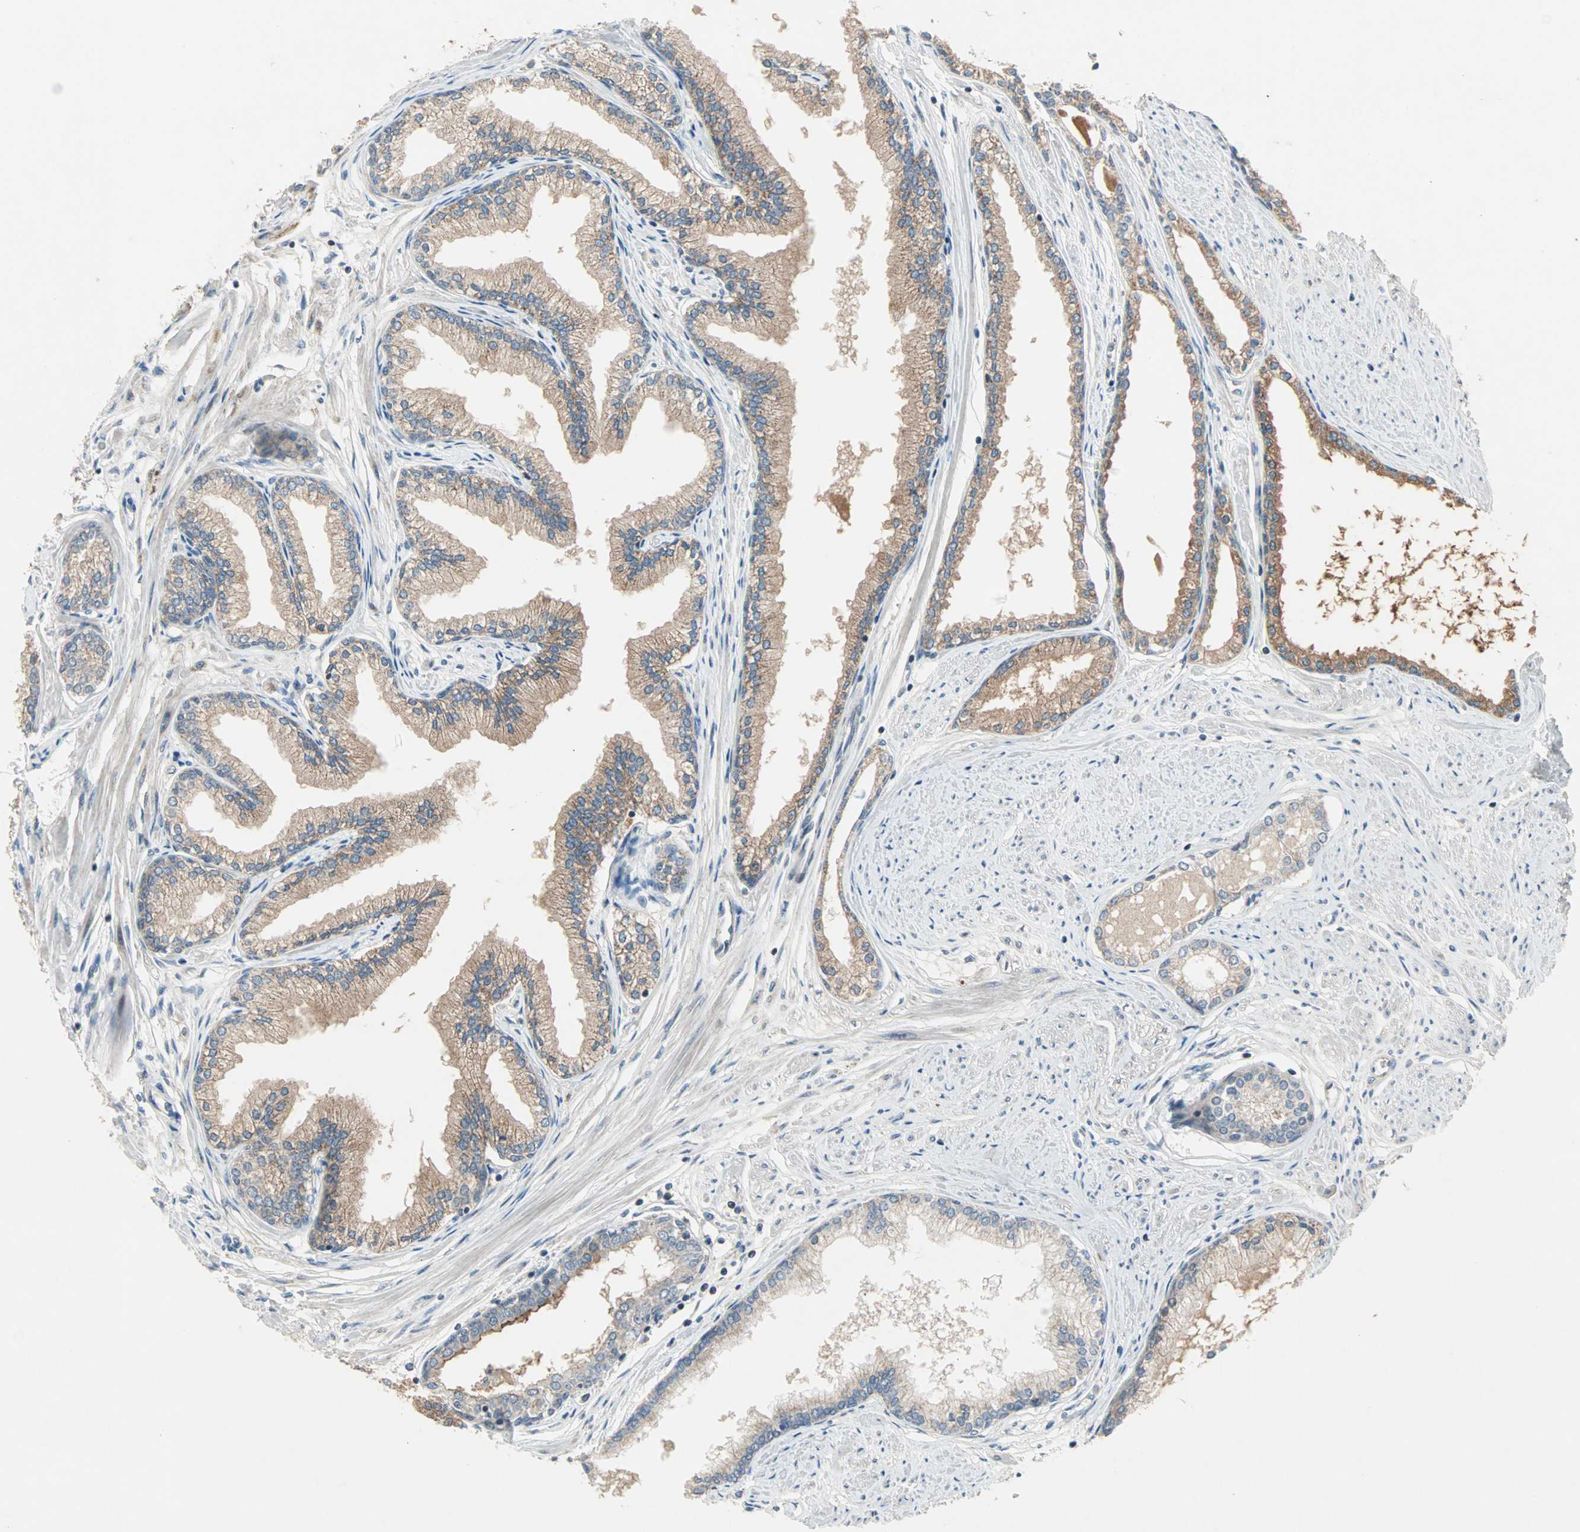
{"staining": {"intensity": "moderate", "quantity": "25%-75%", "location": "cytoplasmic/membranous"}, "tissue": "prostate", "cell_type": "Glandular cells", "image_type": "normal", "snomed": [{"axis": "morphology", "description": "Normal tissue, NOS"}, {"axis": "topography", "description": "Prostate"}], "caption": "DAB immunohistochemical staining of benign human prostate displays moderate cytoplasmic/membranous protein positivity in approximately 25%-75% of glandular cells.", "gene": "PROS1", "patient": {"sex": "male", "age": 64}}